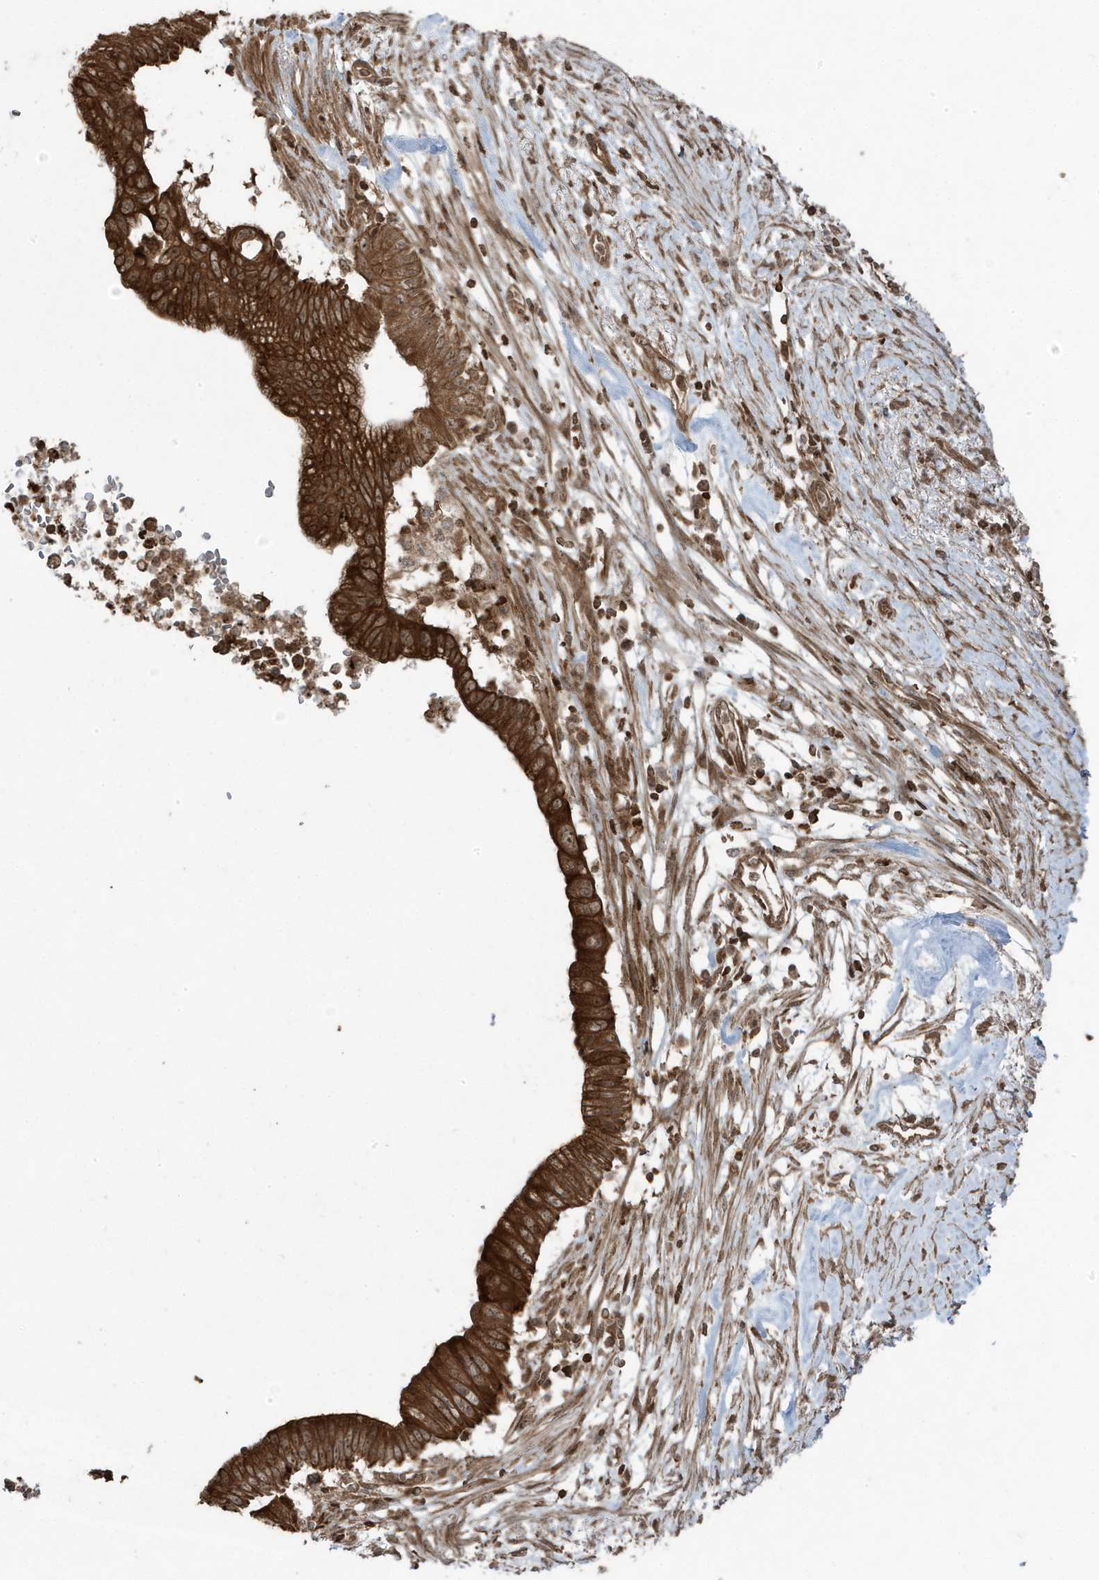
{"staining": {"intensity": "strong", "quantity": ">75%", "location": "cytoplasmic/membranous"}, "tissue": "pancreatic cancer", "cell_type": "Tumor cells", "image_type": "cancer", "snomed": [{"axis": "morphology", "description": "Adenocarcinoma, NOS"}, {"axis": "topography", "description": "Pancreas"}], "caption": "High-magnification brightfield microscopy of adenocarcinoma (pancreatic) stained with DAB (brown) and counterstained with hematoxylin (blue). tumor cells exhibit strong cytoplasmic/membranous staining is seen in approximately>75% of cells.", "gene": "ASAP1", "patient": {"sex": "male", "age": 68}}